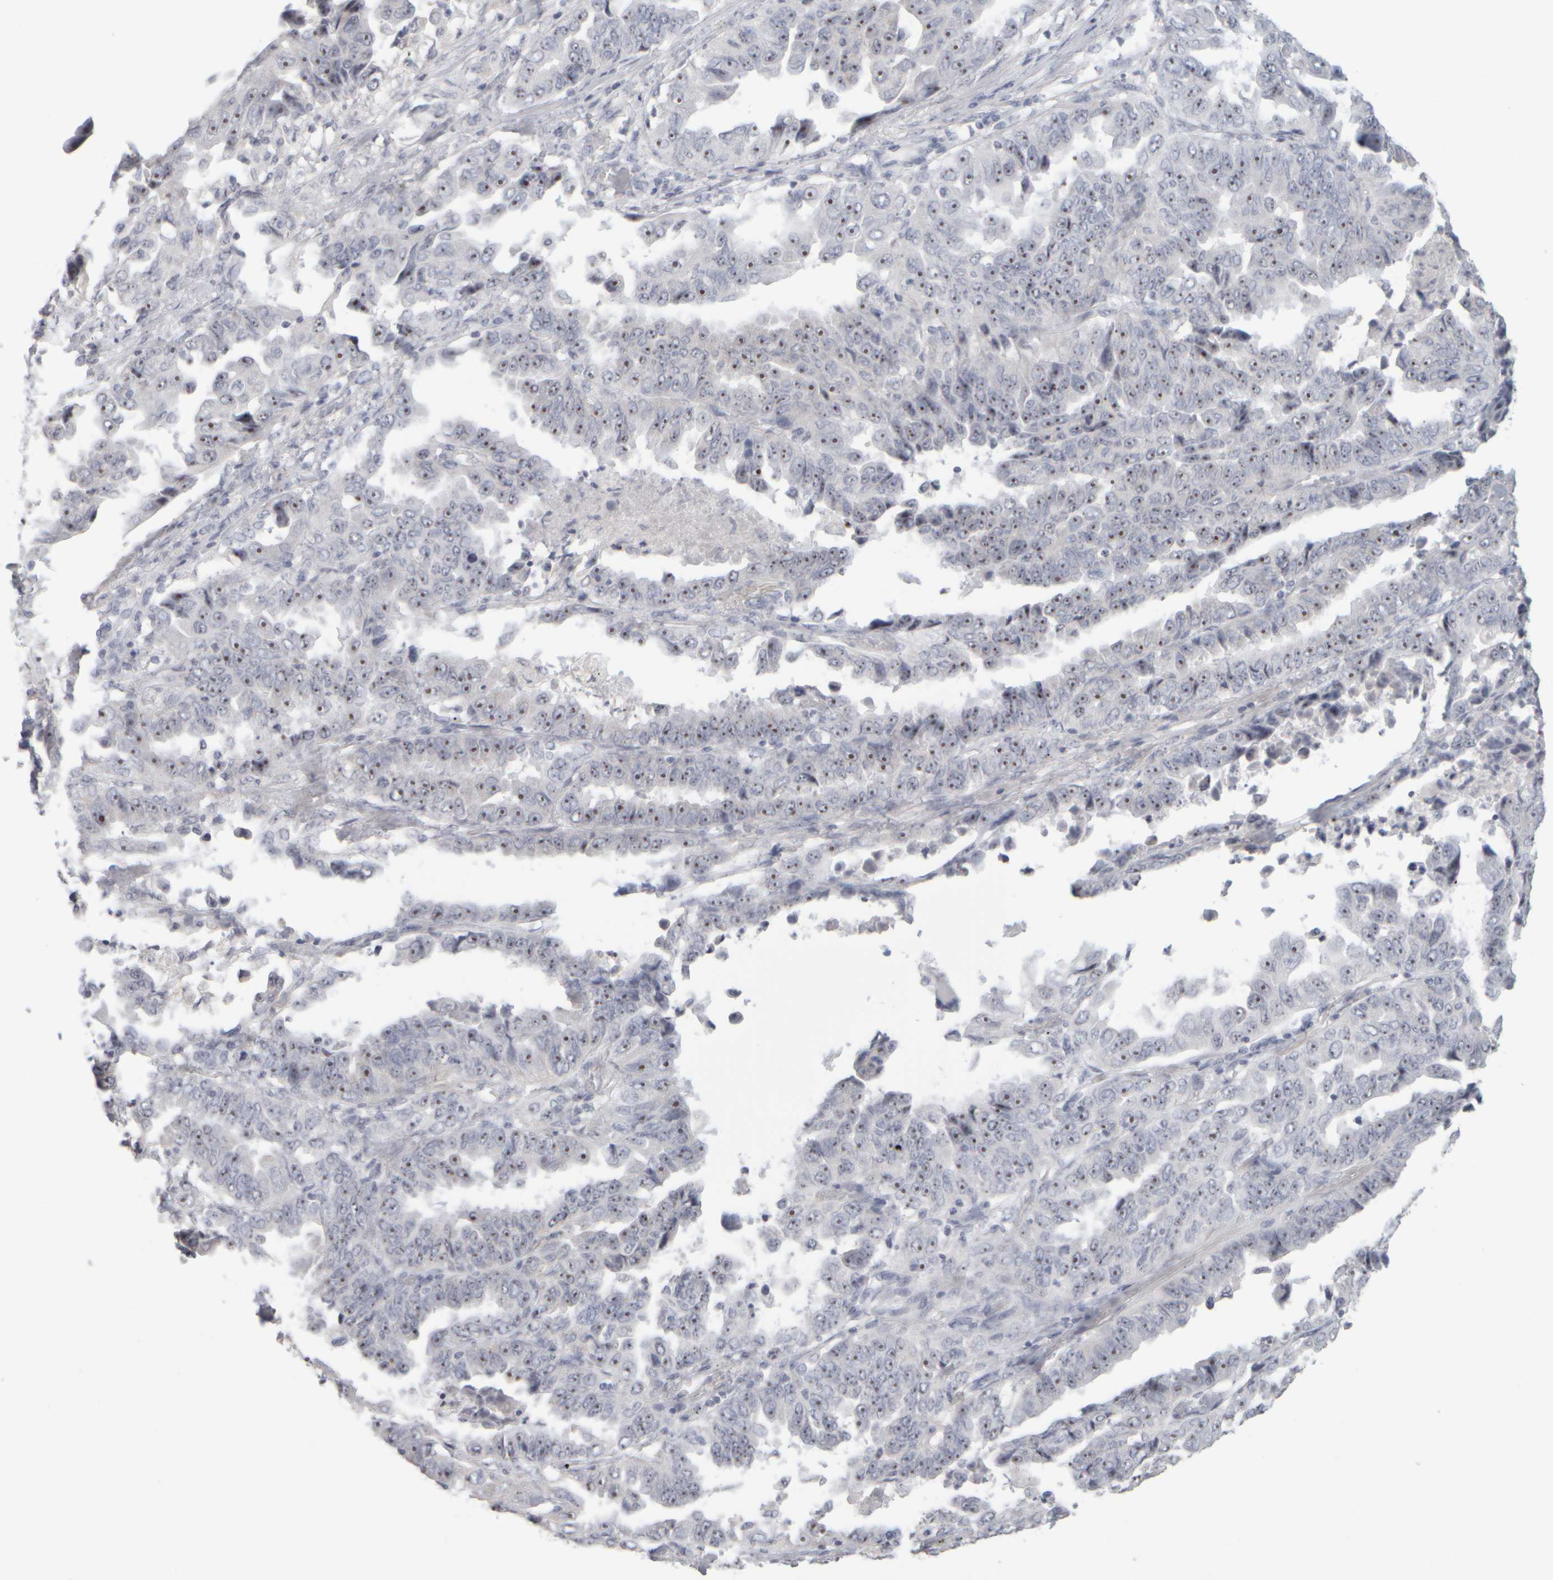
{"staining": {"intensity": "strong", "quantity": ">75%", "location": "nuclear"}, "tissue": "lung cancer", "cell_type": "Tumor cells", "image_type": "cancer", "snomed": [{"axis": "morphology", "description": "Adenocarcinoma, NOS"}, {"axis": "topography", "description": "Lung"}], "caption": "Human lung adenocarcinoma stained for a protein (brown) shows strong nuclear positive positivity in about >75% of tumor cells.", "gene": "DCXR", "patient": {"sex": "female", "age": 51}}